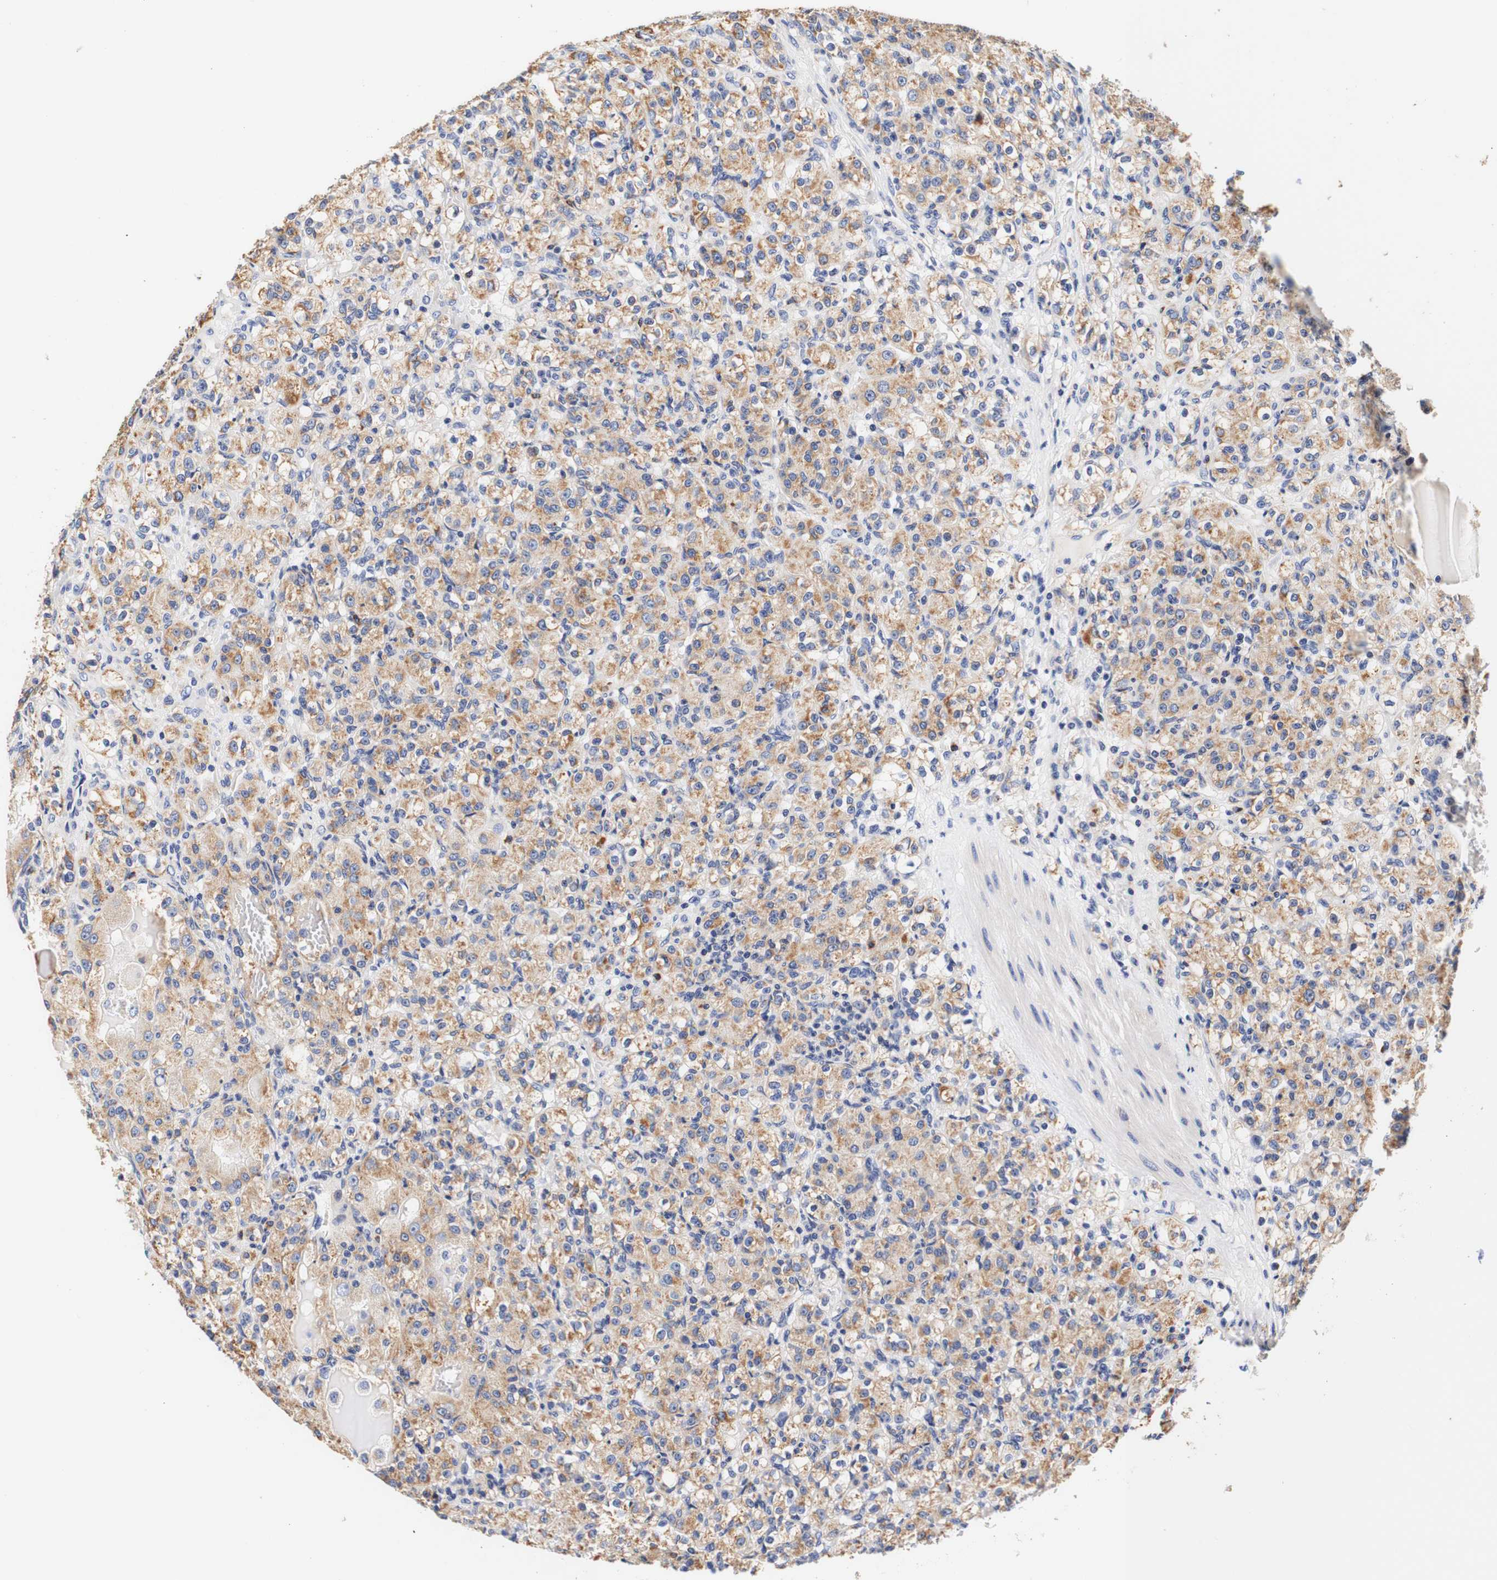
{"staining": {"intensity": "moderate", "quantity": ">75%", "location": "cytoplasmic/membranous"}, "tissue": "renal cancer", "cell_type": "Tumor cells", "image_type": "cancer", "snomed": [{"axis": "morphology", "description": "Adenocarcinoma, NOS"}, {"axis": "topography", "description": "Kidney"}], "caption": "The histopathology image exhibits staining of renal cancer, revealing moderate cytoplasmic/membranous protein expression (brown color) within tumor cells.", "gene": "CAMK4", "patient": {"sex": "male", "age": 61}}